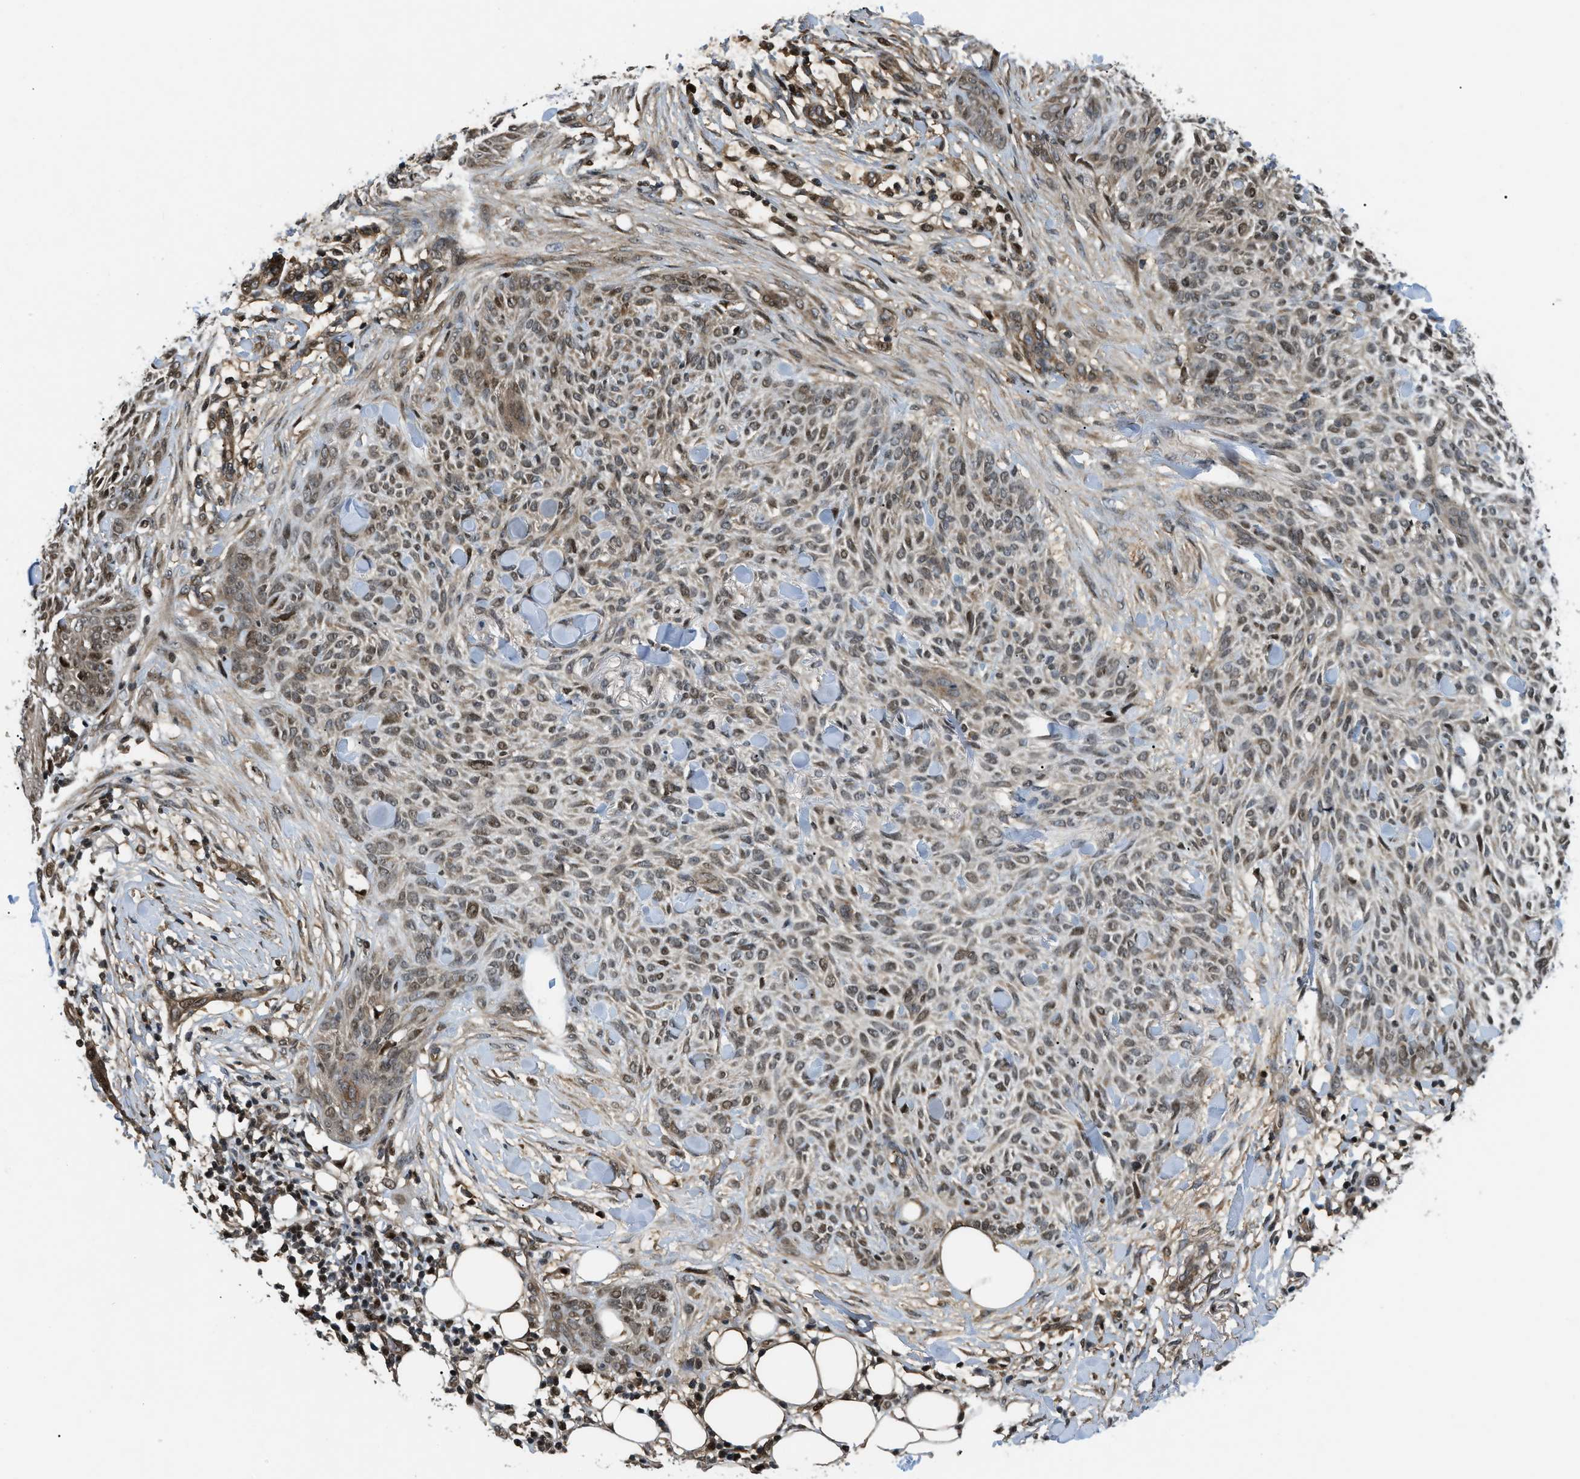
{"staining": {"intensity": "moderate", "quantity": "25%-75%", "location": "nuclear"}, "tissue": "skin cancer", "cell_type": "Tumor cells", "image_type": "cancer", "snomed": [{"axis": "morphology", "description": "Basal cell carcinoma"}, {"axis": "topography", "description": "Skin"}], "caption": "A micrograph of basal cell carcinoma (skin) stained for a protein displays moderate nuclear brown staining in tumor cells.", "gene": "LTA4H", "patient": {"sex": "female", "age": 84}}